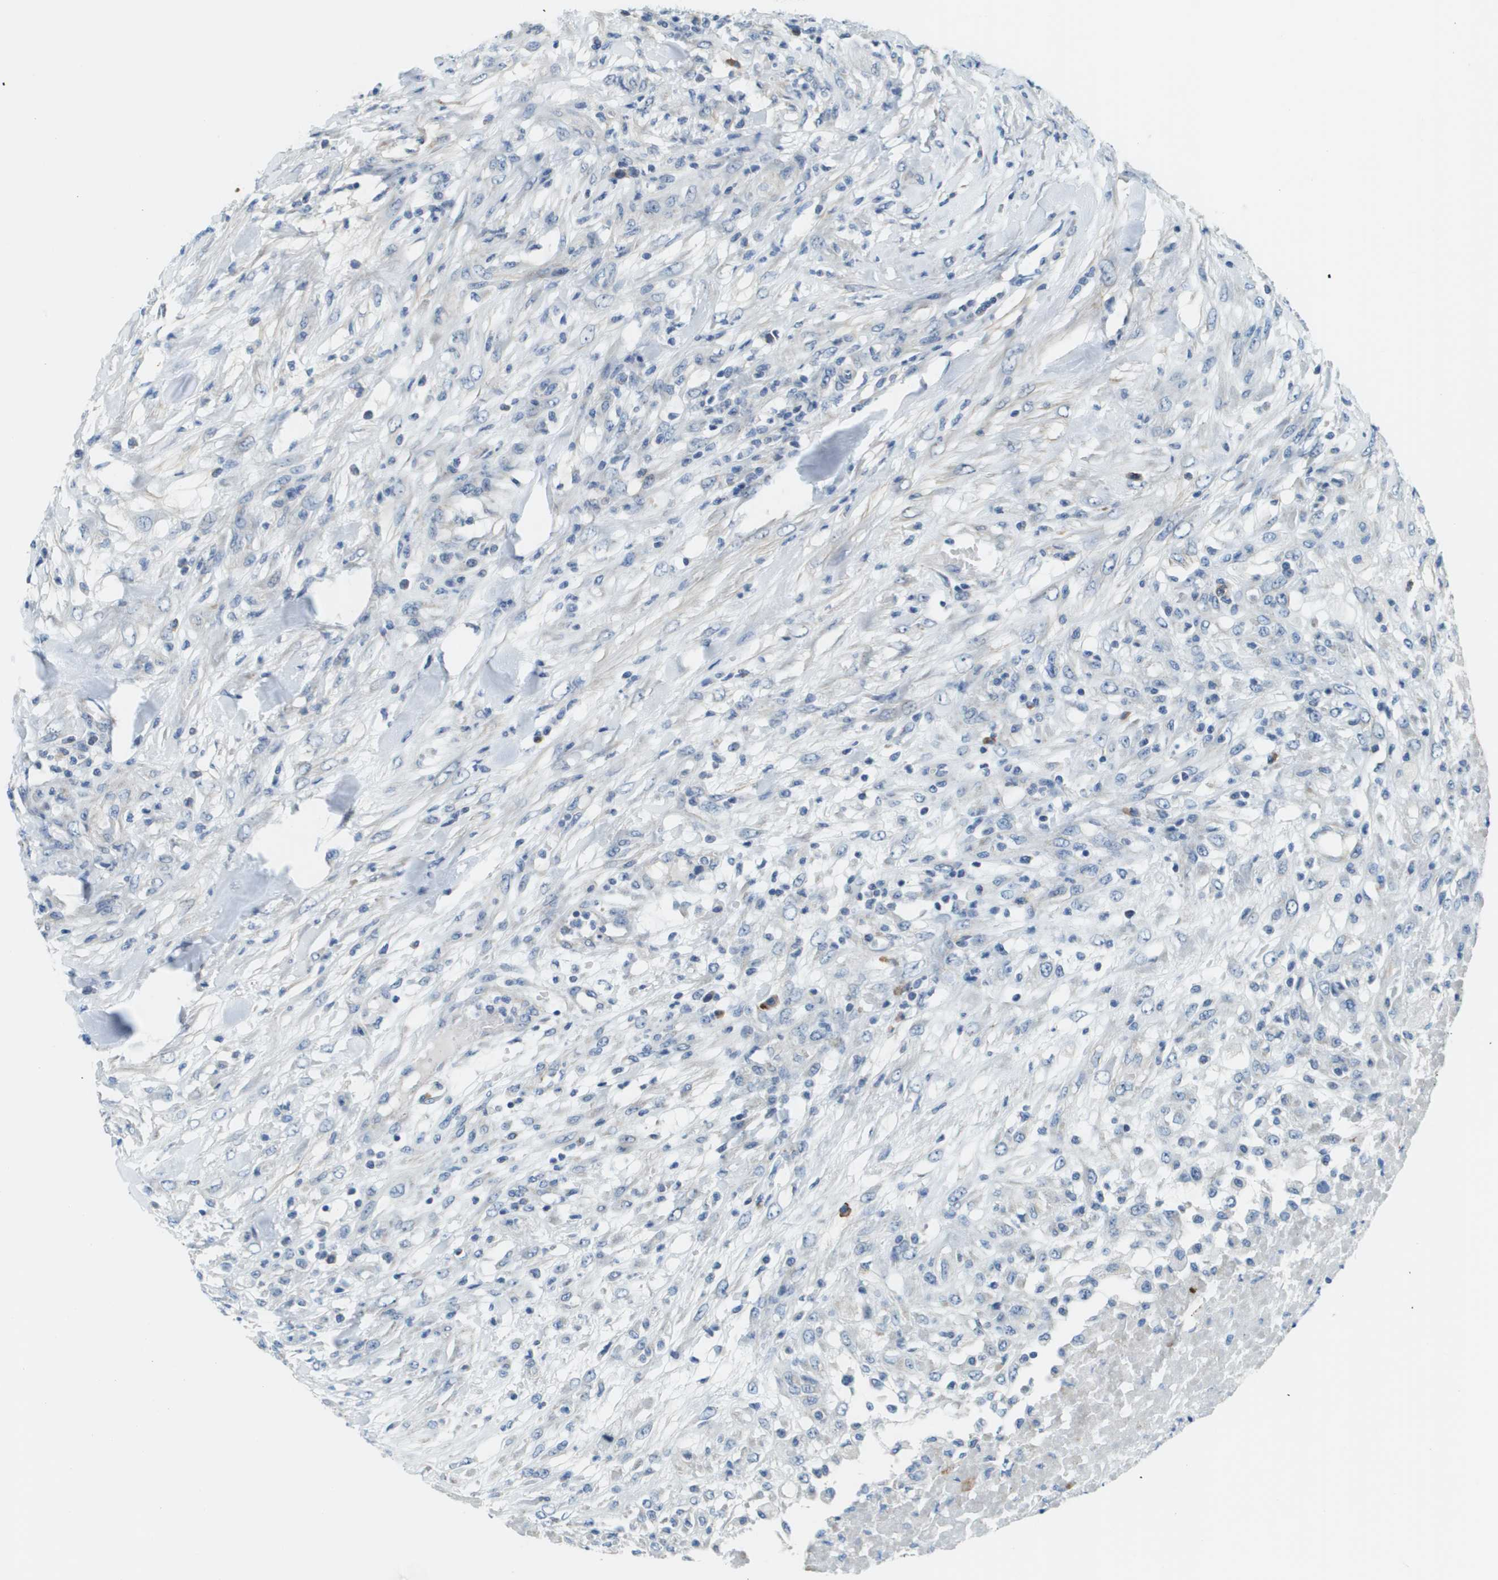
{"staining": {"intensity": "negative", "quantity": "none", "location": "none"}, "tissue": "testis cancer", "cell_type": "Tumor cells", "image_type": "cancer", "snomed": [{"axis": "morphology", "description": "Seminoma, NOS"}, {"axis": "topography", "description": "Testis"}], "caption": "Tumor cells are negative for brown protein staining in seminoma (testis).", "gene": "SDC1", "patient": {"sex": "male", "age": 59}}